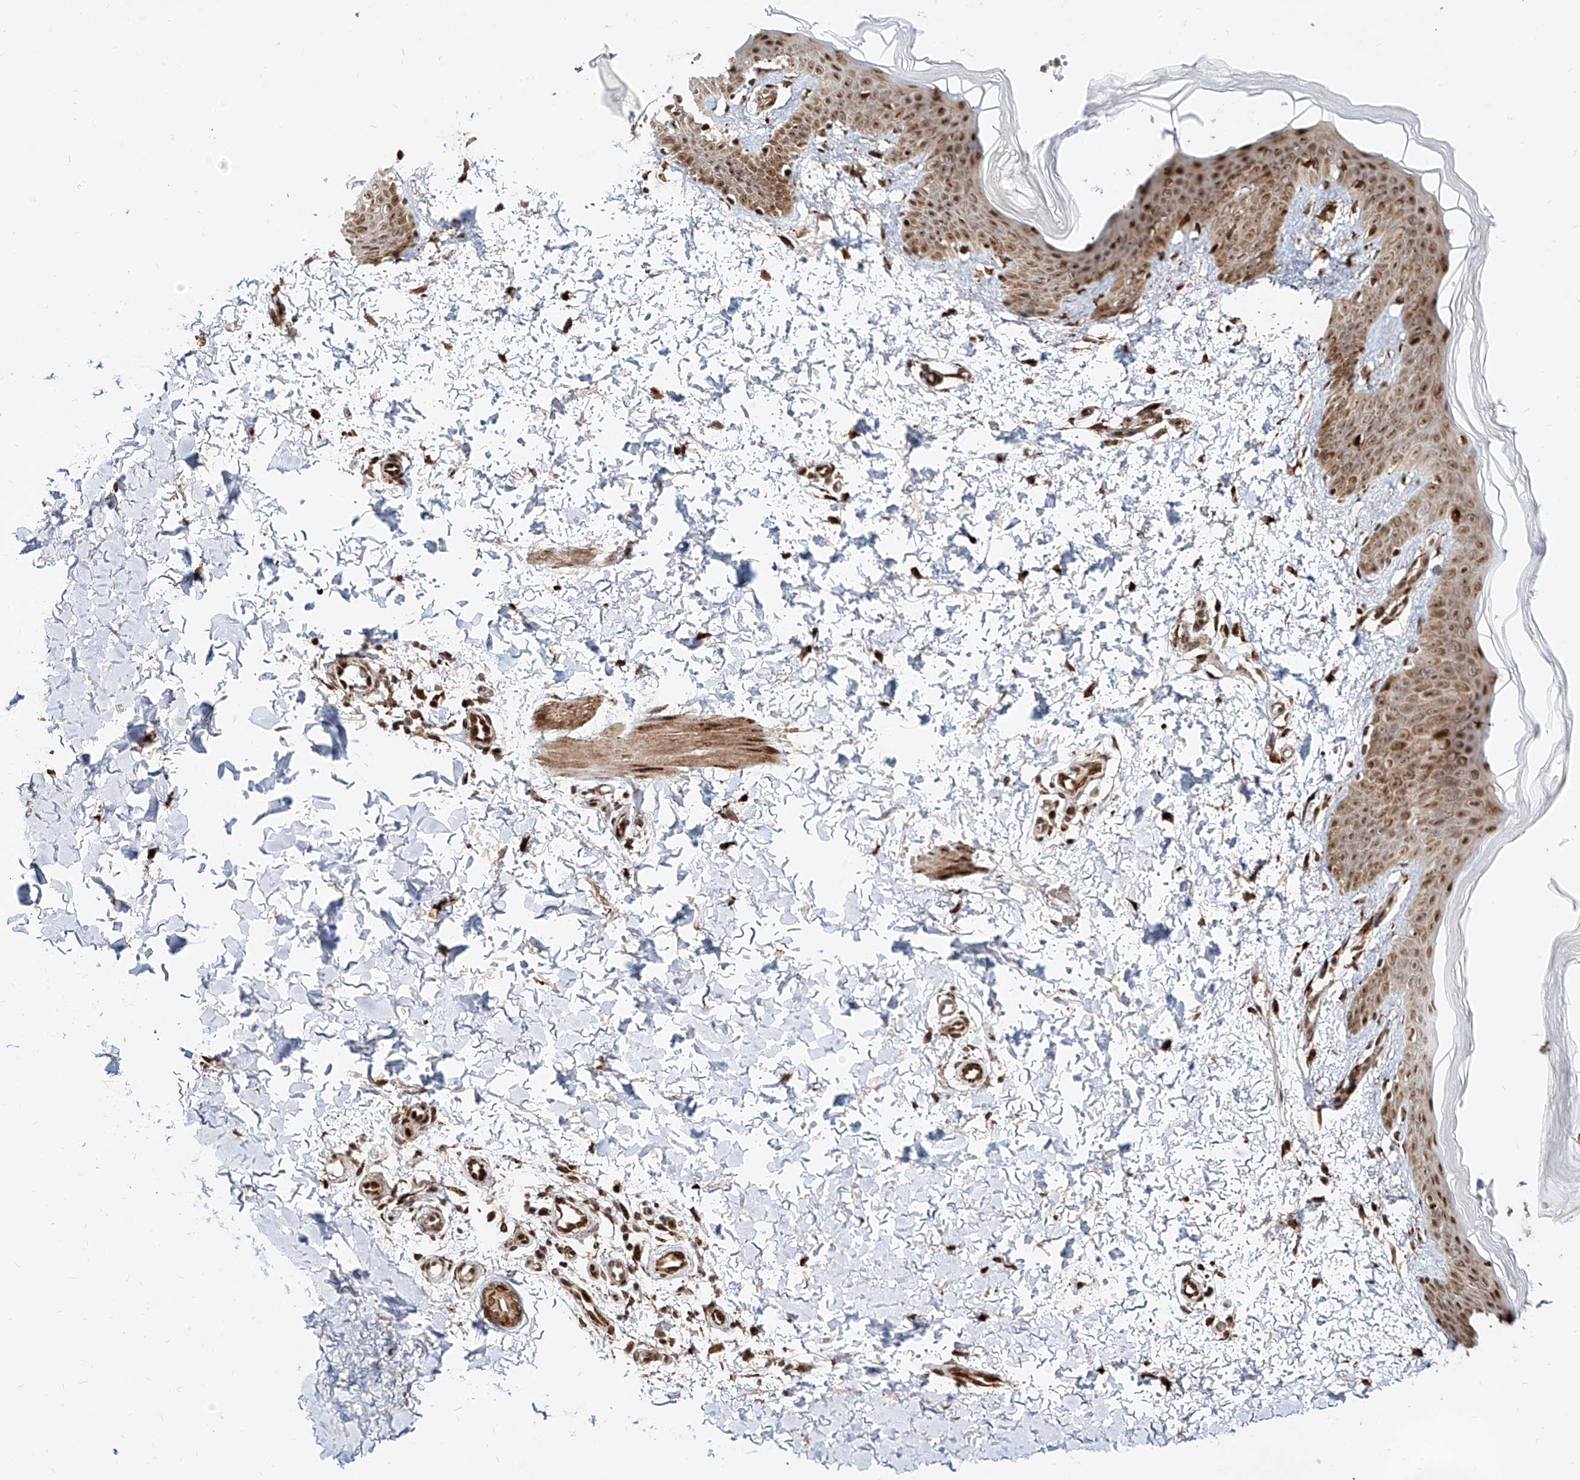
{"staining": {"intensity": "strong", "quantity": ">75%", "location": "cytoplasmic/membranous,nuclear"}, "tissue": "skin", "cell_type": "Fibroblasts", "image_type": "normal", "snomed": [{"axis": "morphology", "description": "Normal tissue, NOS"}, {"axis": "morphology", "description": "Neoplasm, benign, NOS"}, {"axis": "topography", "description": "Skin"}, {"axis": "topography", "description": "Soft tissue"}], "caption": "Immunohistochemistry (IHC) of unremarkable skin reveals high levels of strong cytoplasmic/membranous,nuclear positivity in approximately >75% of fibroblasts.", "gene": "ZNF710", "patient": {"sex": "male", "age": 26}}